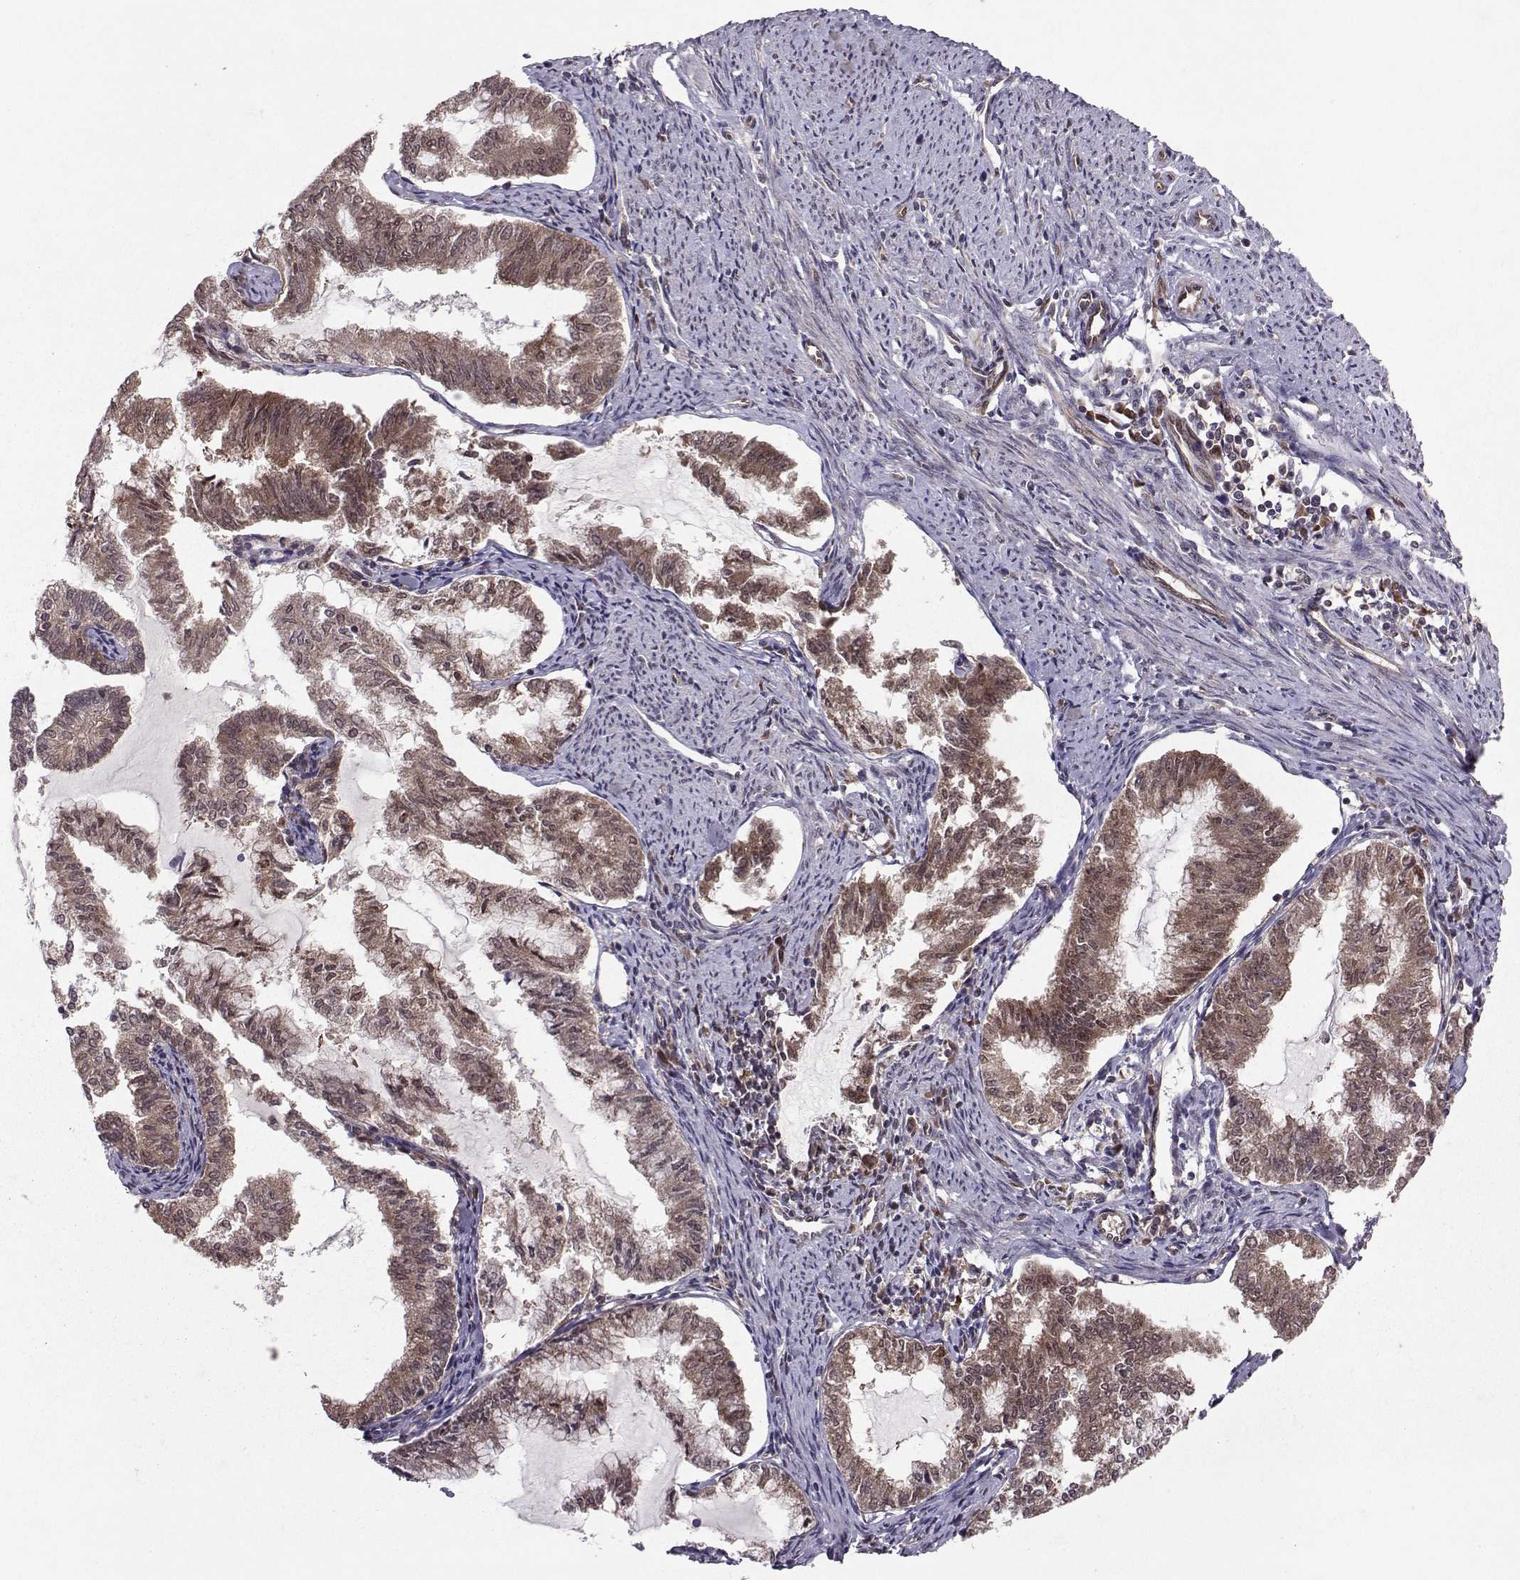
{"staining": {"intensity": "weak", "quantity": ">75%", "location": "cytoplasmic/membranous"}, "tissue": "endometrial cancer", "cell_type": "Tumor cells", "image_type": "cancer", "snomed": [{"axis": "morphology", "description": "Adenocarcinoma, NOS"}, {"axis": "topography", "description": "Endometrium"}], "caption": "DAB immunohistochemical staining of endometrial adenocarcinoma reveals weak cytoplasmic/membranous protein positivity in approximately >75% of tumor cells.", "gene": "PPP2R2A", "patient": {"sex": "female", "age": 79}}